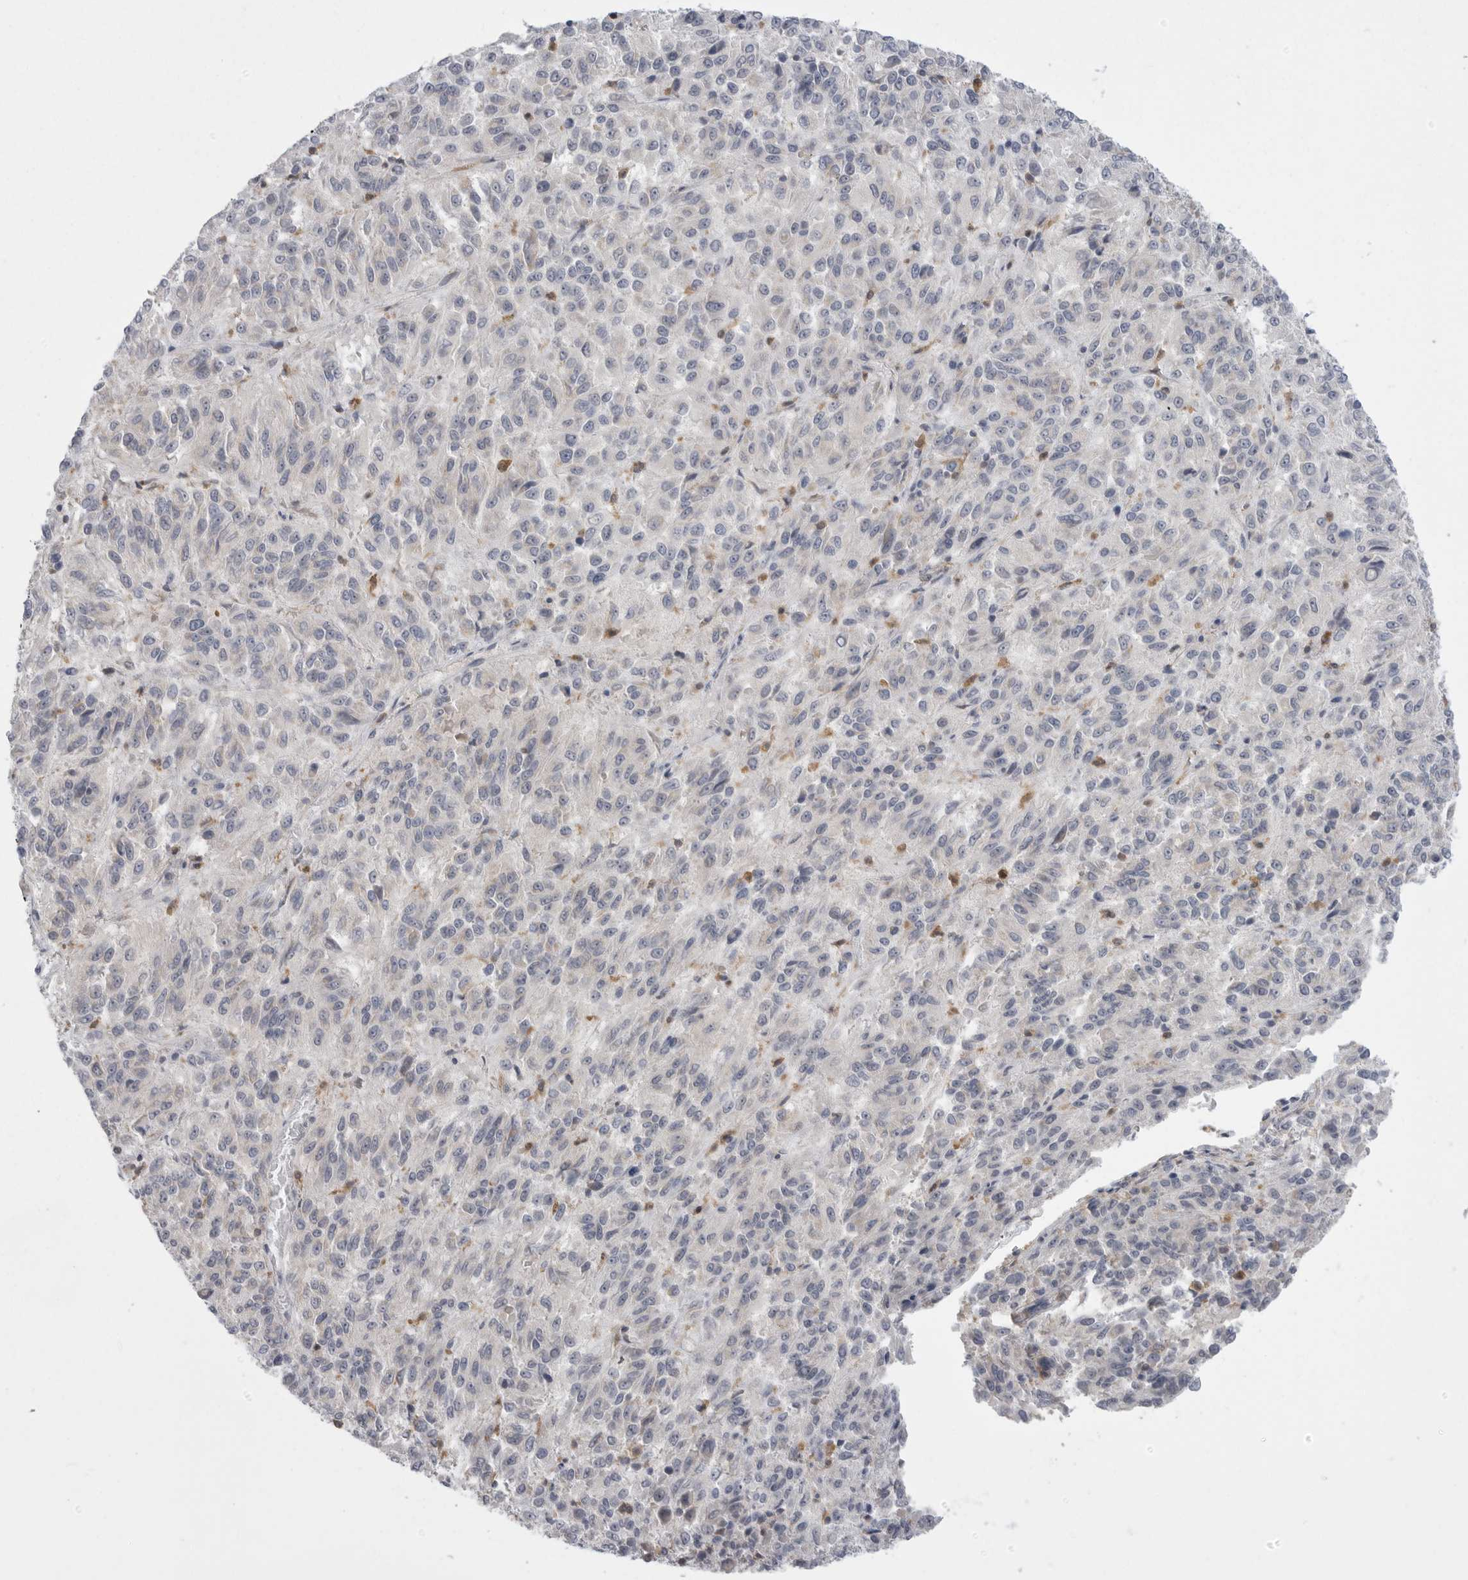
{"staining": {"intensity": "negative", "quantity": "none", "location": "none"}, "tissue": "melanoma", "cell_type": "Tumor cells", "image_type": "cancer", "snomed": [{"axis": "morphology", "description": "Malignant melanoma, Metastatic site"}, {"axis": "topography", "description": "Lung"}], "caption": "The immunohistochemistry image has no significant expression in tumor cells of melanoma tissue.", "gene": "KYAT3", "patient": {"sex": "male", "age": 64}}